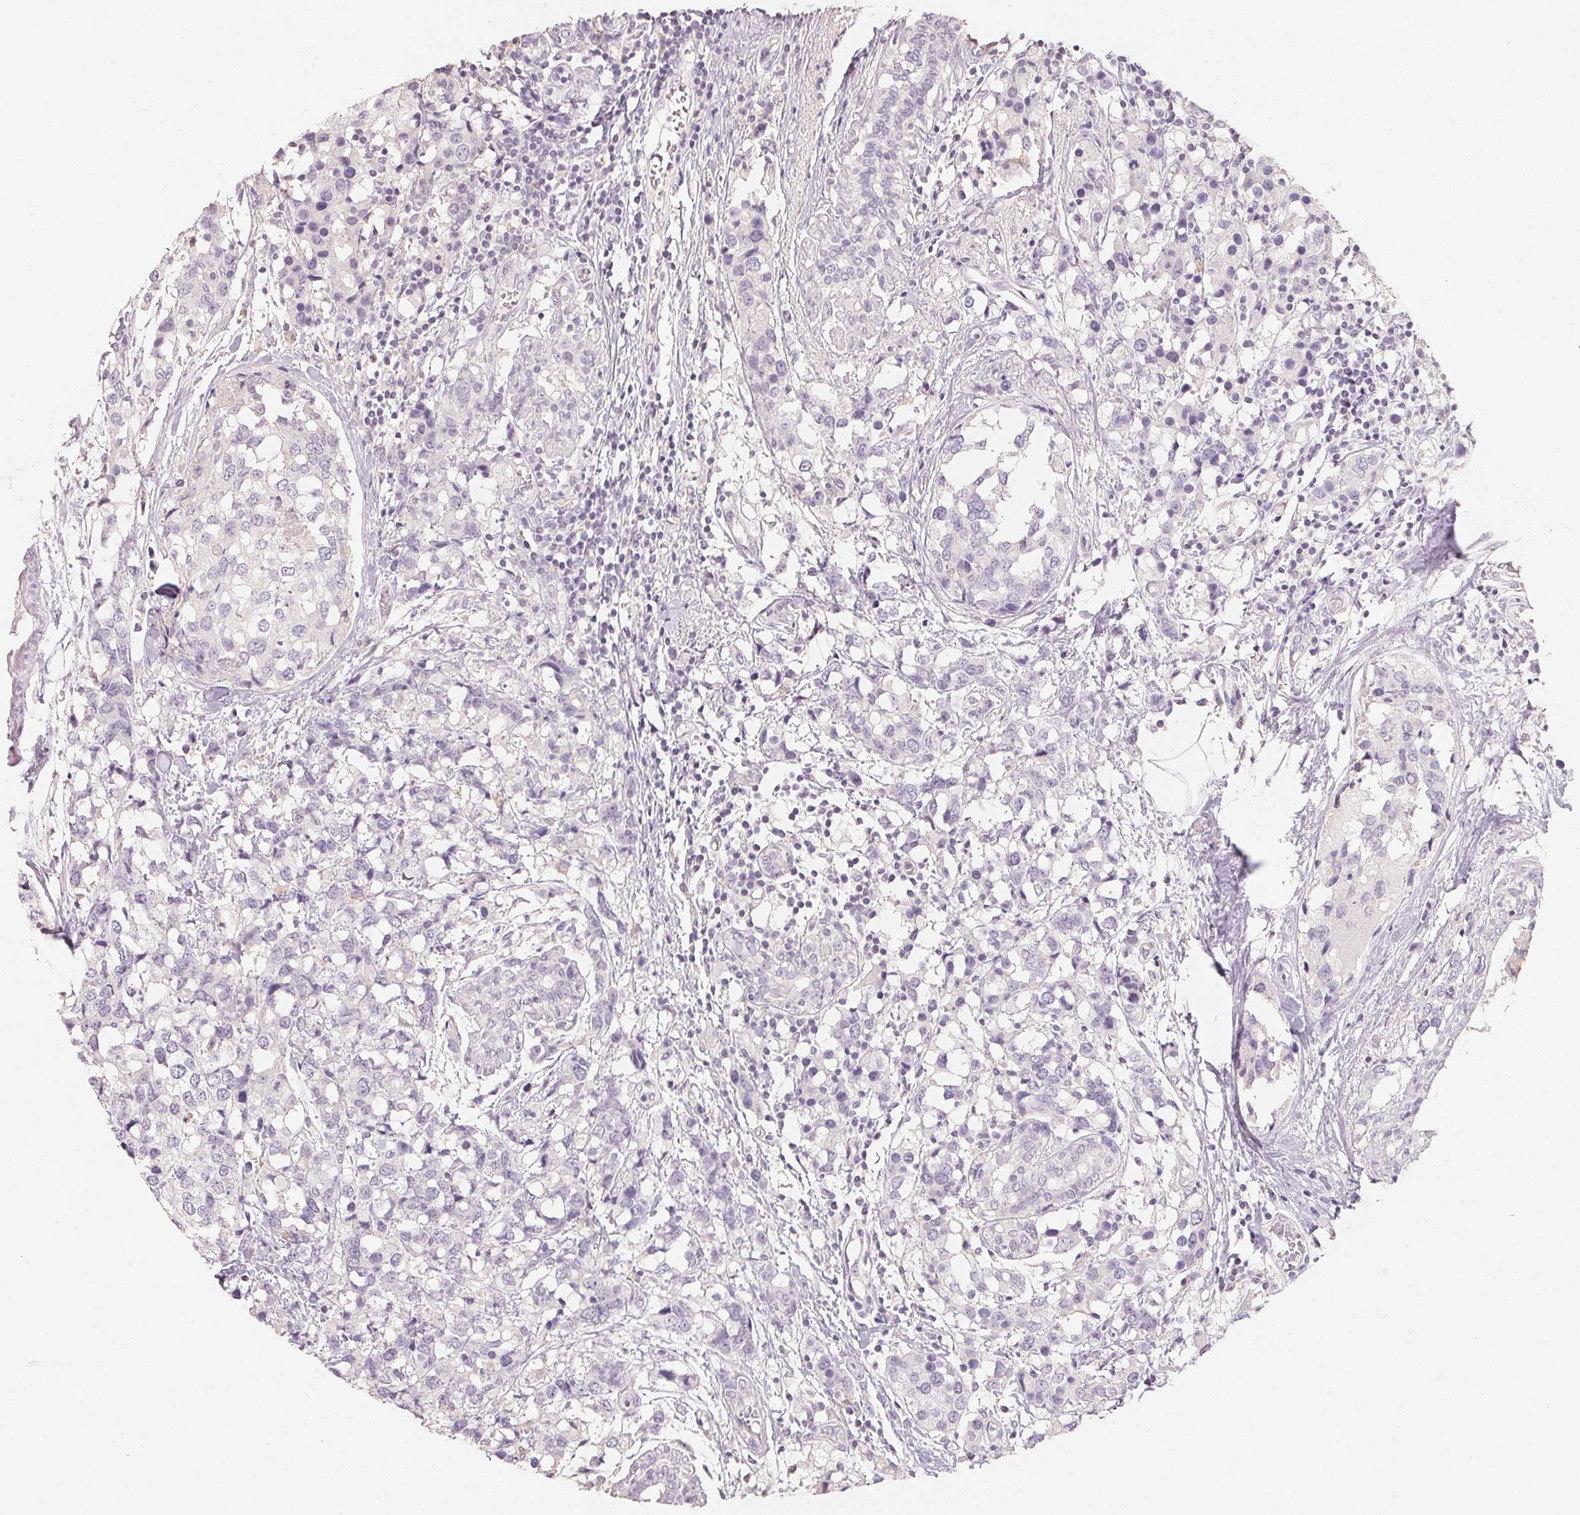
{"staining": {"intensity": "negative", "quantity": "none", "location": "none"}, "tissue": "breast cancer", "cell_type": "Tumor cells", "image_type": "cancer", "snomed": [{"axis": "morphology", "description": "Lobular carcinoma"}, {"axis": "topography", "description": "Breast"}], "caption": "High power microscopy micrograph of an IHC micrograph of breast cancer, revealing no significant positivity in tumor cells.", "gene": "TREH", "patient": {"sex": "female", "age": 59}}